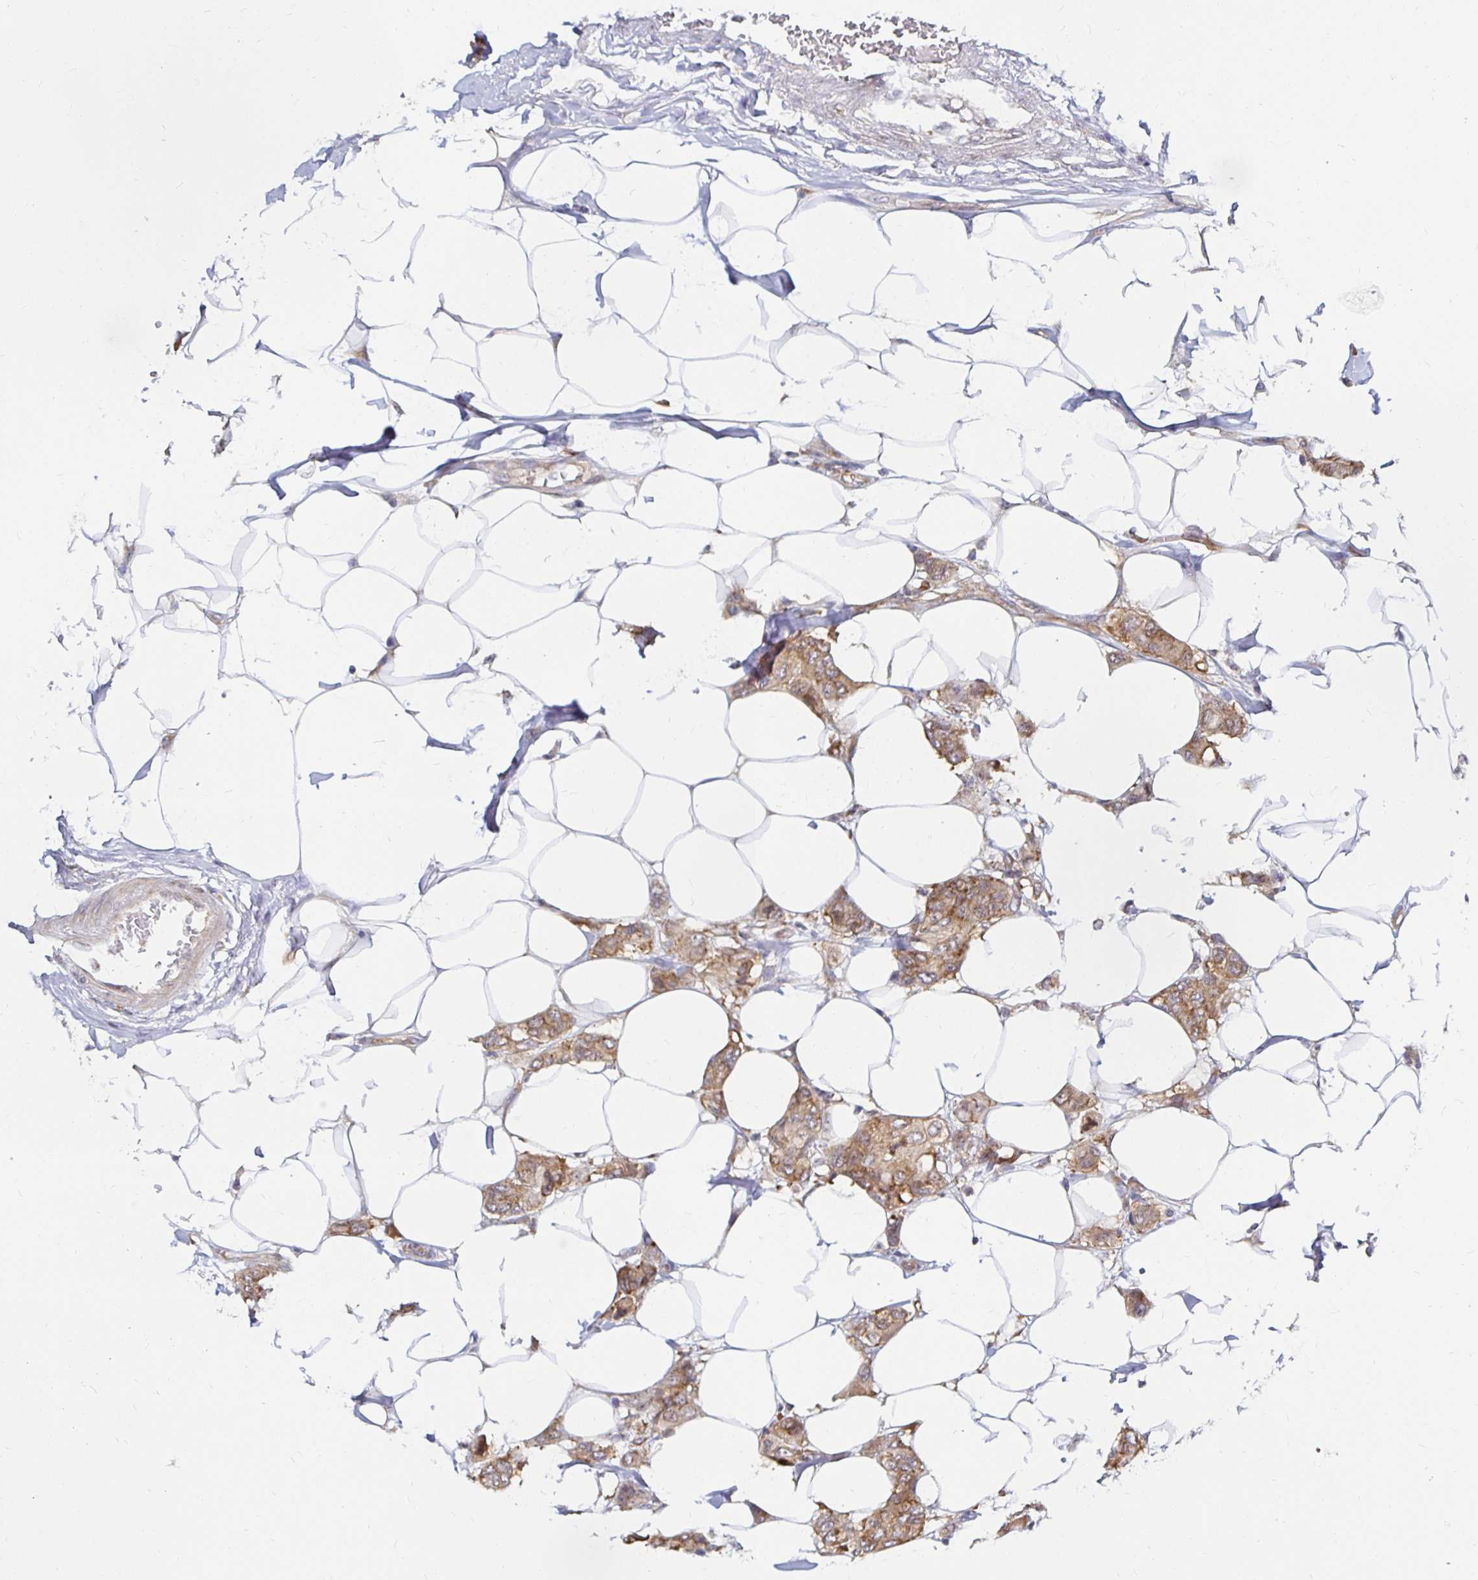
{"staining": {"intensity": "moderate", "quantity": ">75%", "location": "cytoplasmic/membranous"}, "tissue": "breast cancer", "cell_type": "Tumor cells", "image_type": "cancer", "snomed": [{"axis": "morphology", "description": "Lobular carcinoma"}, {"axis": "topography", "description": "Breast"}], "caption": "Approximately >75% of tumor cells in human breast cancer display moderate cytoplasmic/membranous protein staining as visualized by brown immunohistochemical staining.", "gene": "PDAP1", "patient": {"sex": "female", "age": 51}}